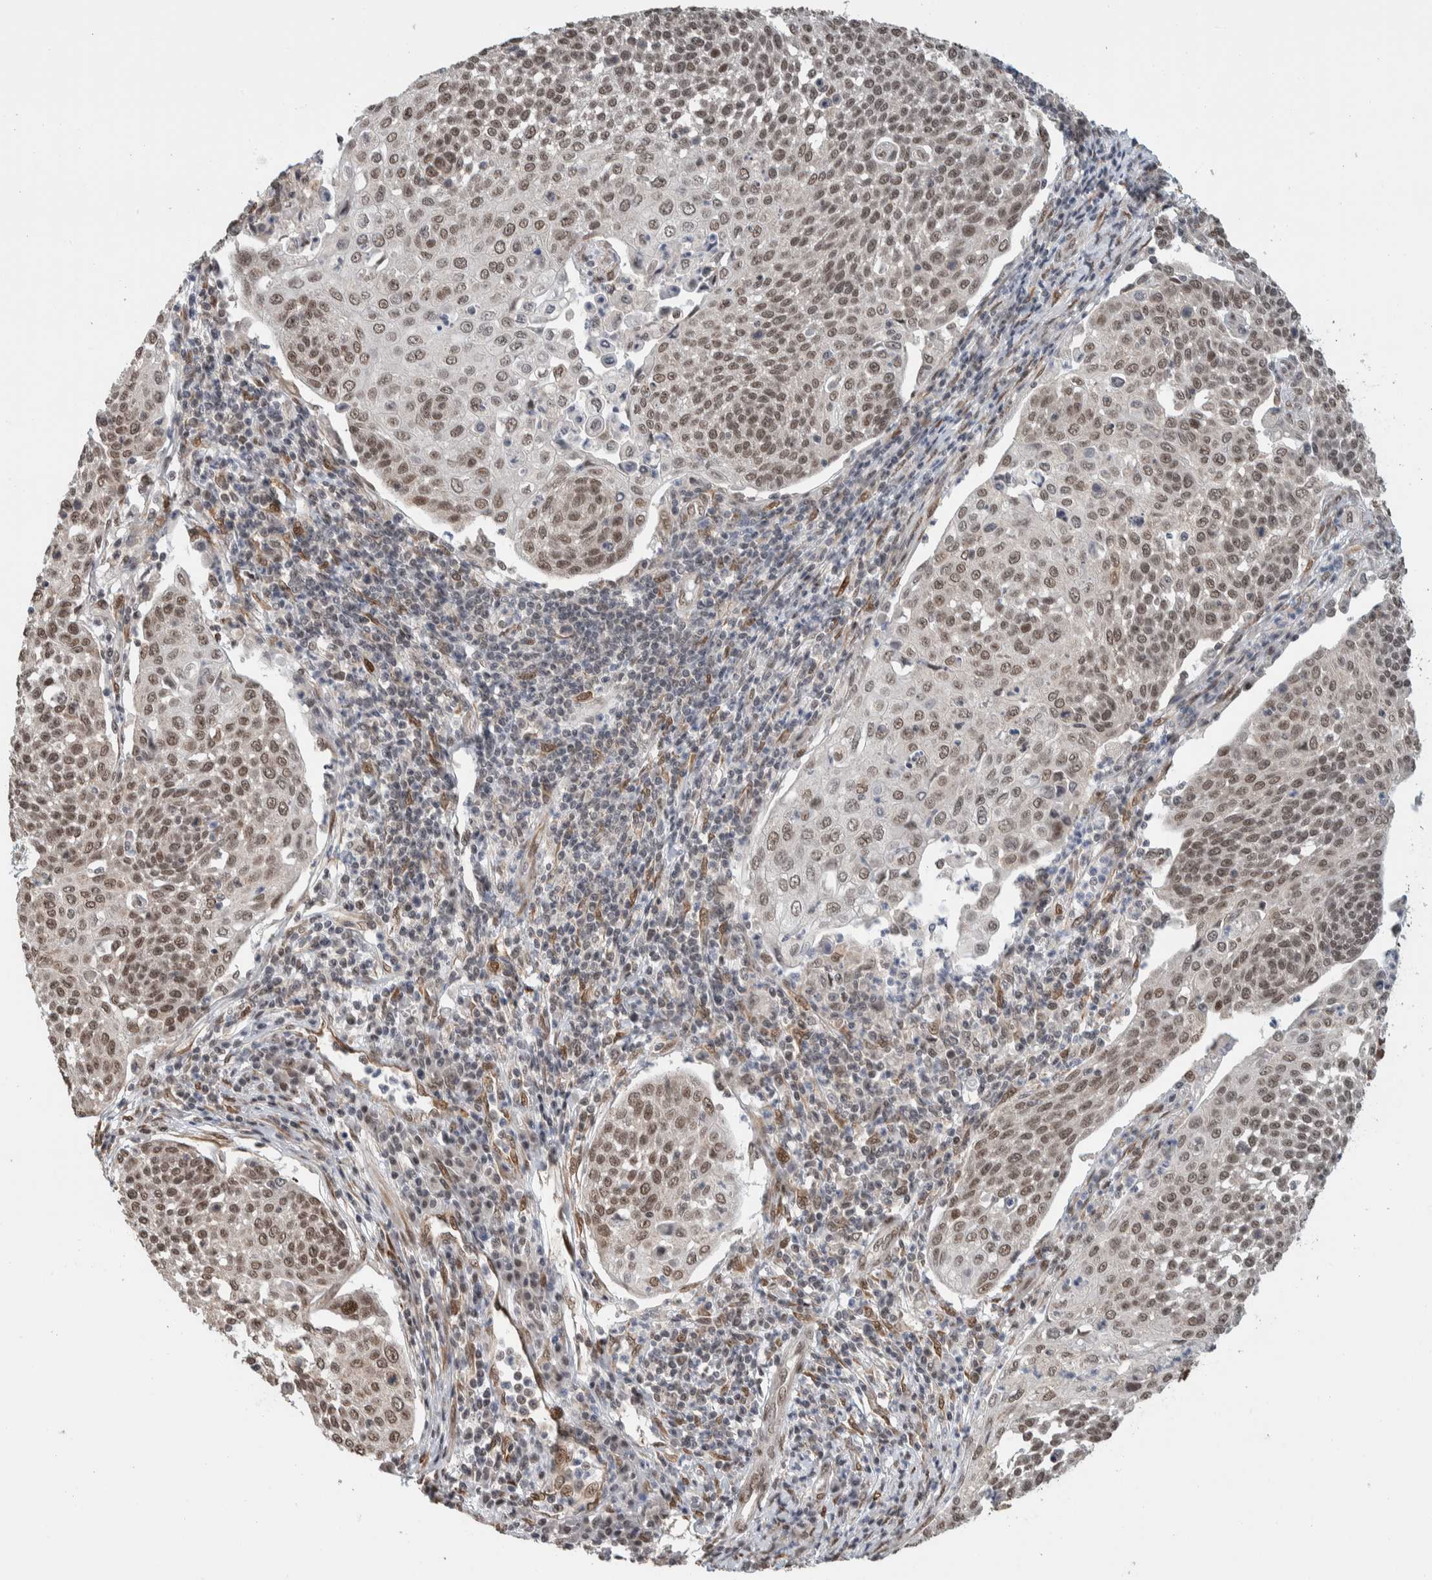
{"staining": {"intensity": "moderate", "quantity": ">75%", "location": "nuclear"}, "tissue": "cervical cancer", "cell_type": "Tumor cells", "image_type": "cancer", "snomed": [{"axis": "morphology", "description": "Squamous cell carcinoma, NOS"}, {"axis": "topography", "description": "Cervix"}], "caption": "Protein staining of squamous cell carcinoma (cervical) tissue reveals moderate nuclear positivity in about >75% of tumor cells.", "gene": "TNRC18", "patient": {"sex": "female", "age": 34}}